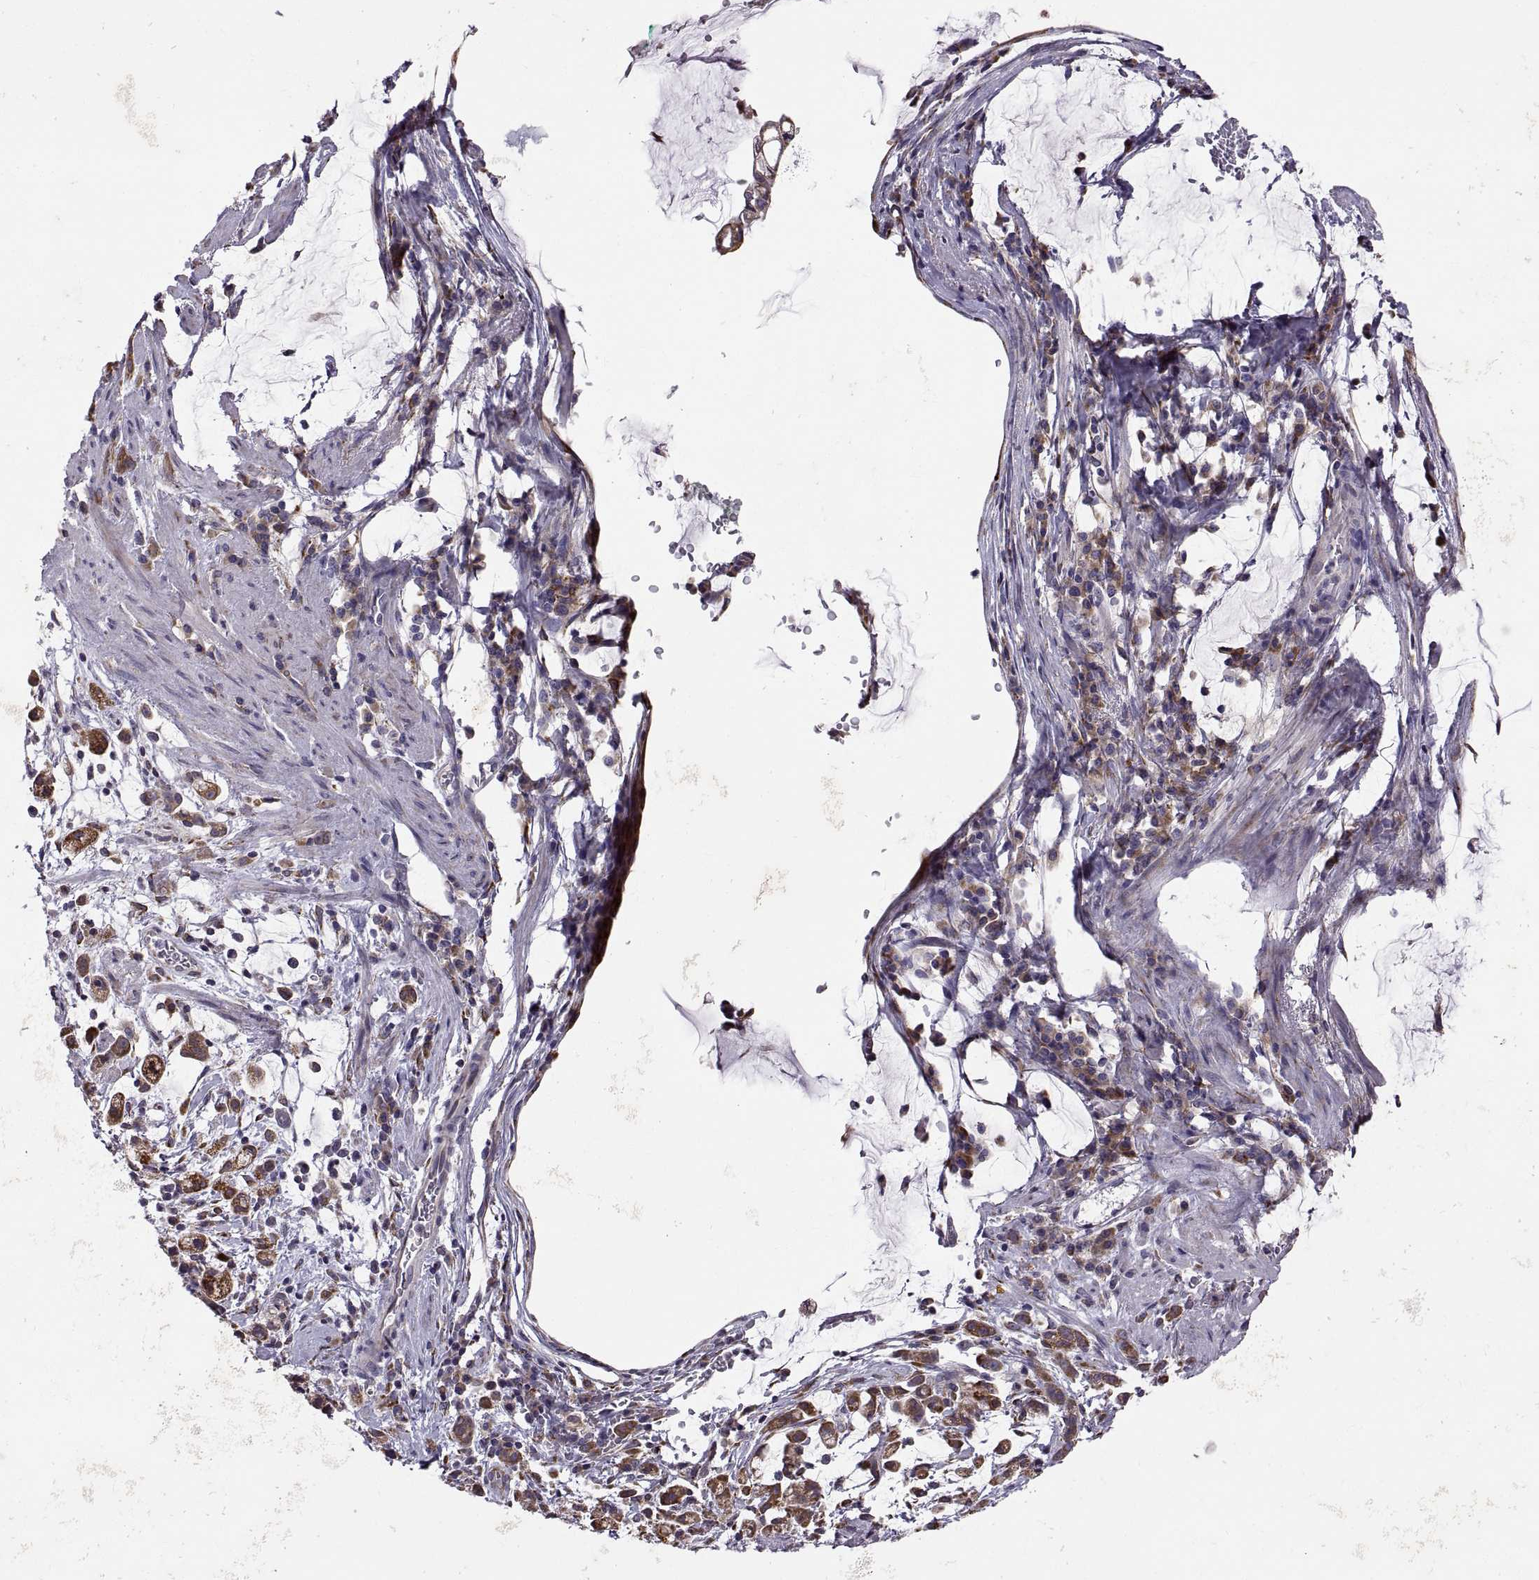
{"staining": {"intensity": "strong", "quantity": ">75%", "location": "cytoplasmic/membranous"}, "tissue": "stomach cancer", "cell_type": "Tumor cells", "image_type": "cancer", "snomed": [{"axis": "morphology", "description": "Adenocarcinoma, NOS"}, {"axis": "topography", "description": "Stomach"}], "caption": "DAB immunohistochemical staining of stomach adenocarcinoma demonstrates strong cytoplasmic/membranous protein staining in approximately >75% of tumor cells.", "gene": "PLEKHB2", "patient": {"sex": "female", "age": 60}}